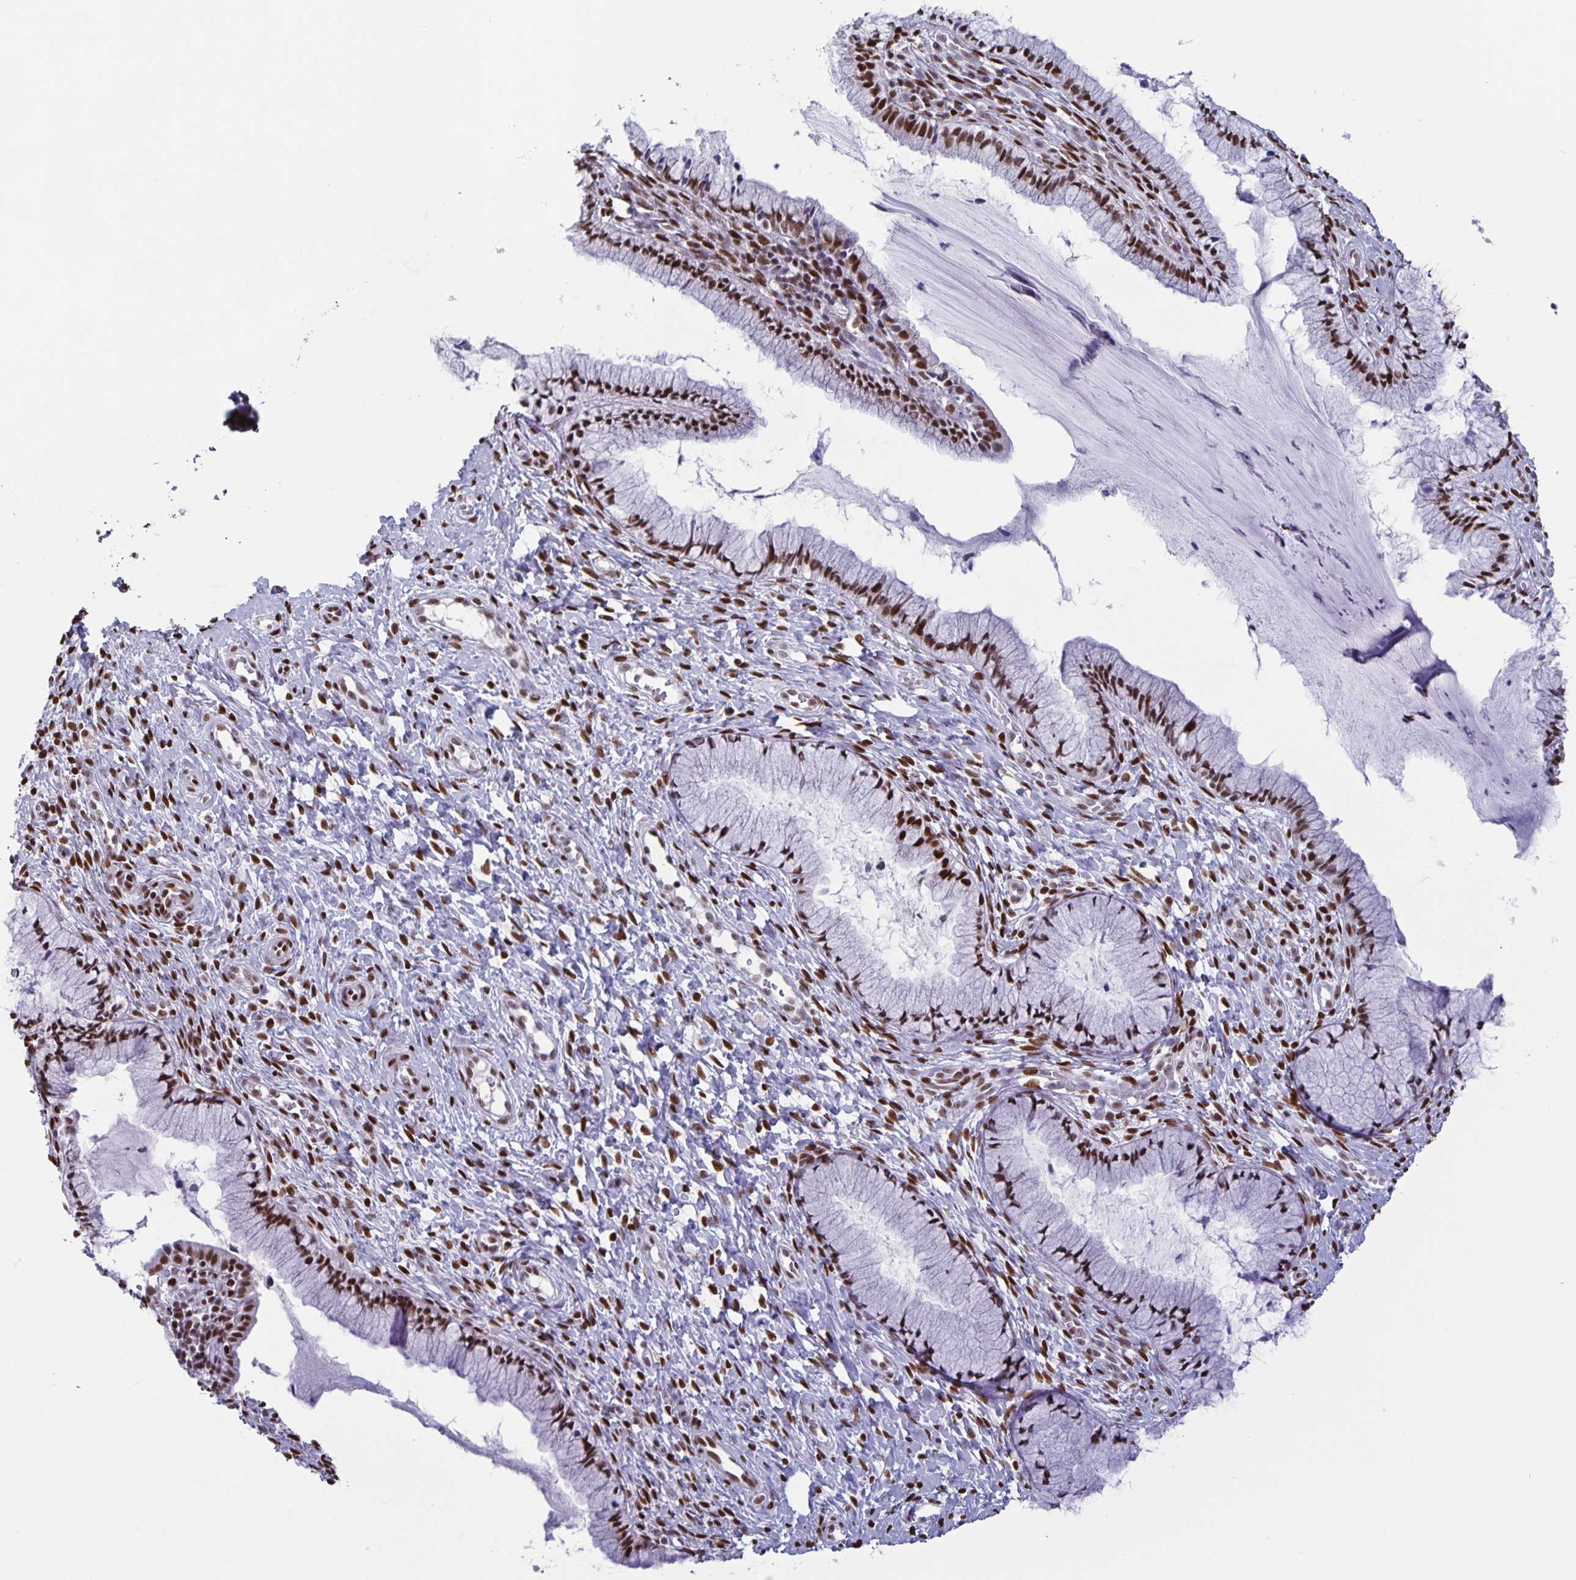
{"staining": {"intensity": "strong", "quantity": ">75%", "location": "nuclear"}, "tissue": "cervix", "cell_type": "Glandular cells", "image_type": "normal", "snomed": [{"axis": "morphology", "description": "Normal tissue, NOS"}, {"axis": "topography", "description": "Cervix"}], "caption": "A brown stain highlights strong nuclear staining of a protein in glandular cells of unremarkable human cervix. (Stains: DAB in brown, nuclei in blue, Microscopy: brightfield microscopy at high magnification).", "gene": "JUND", "patient": {"sex": "female", "age": 36}}